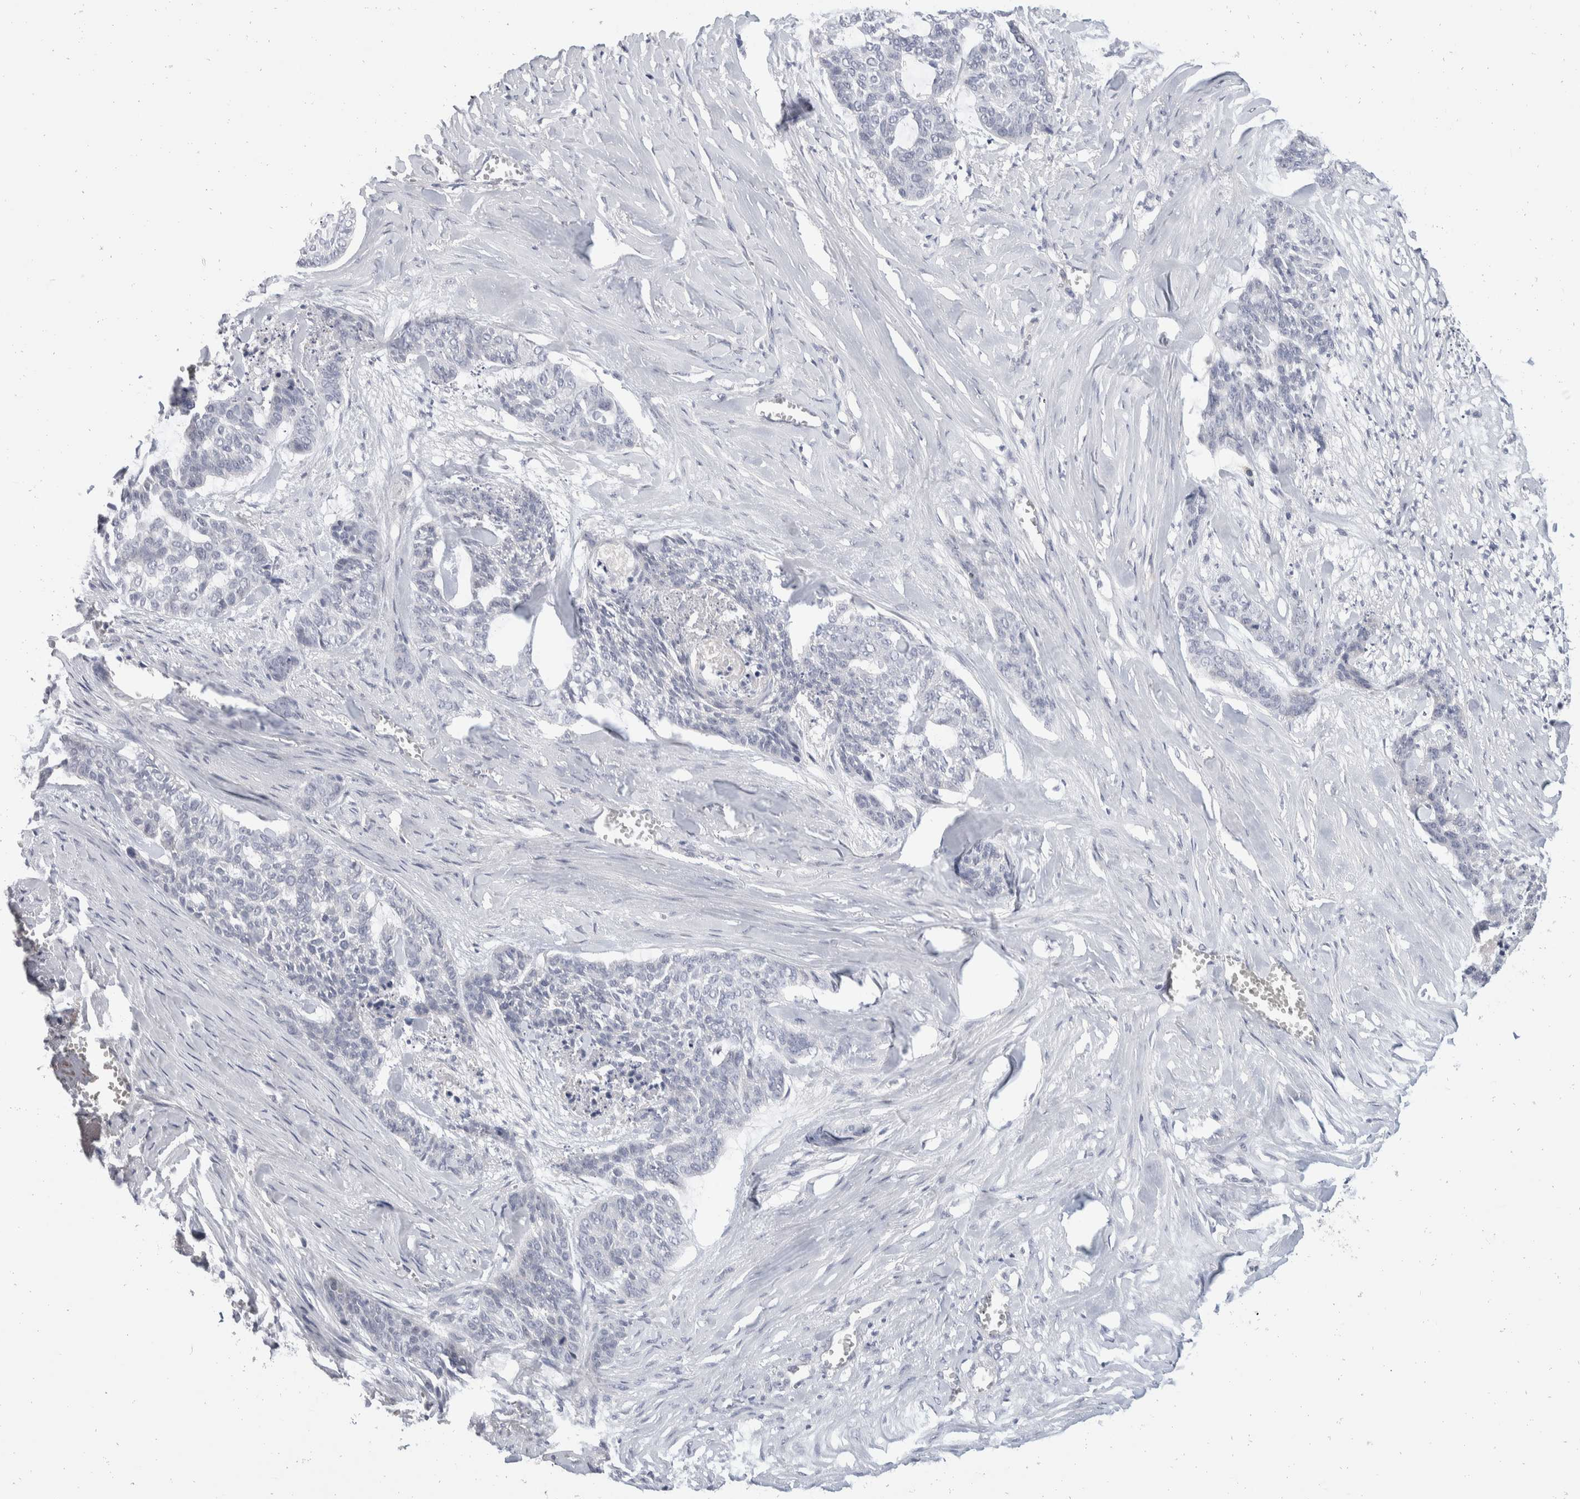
{"staining": {"intensity": "negative", "quantity": "none", "location": "none"}, "tissue": "skin cancer", "cell_type": "Tumor cells", "image_type": "cancer", "snomed": [{"axis": "morphology", "description": "Basal cell carcinoma"}, {"axis": "topography", "description": "Skin"}], "caption": "Immunohistochemistry micrograph of skin cancer stained for a protein (brown), which exhibits no positivity in tumor cells.", "gene": "CATSPERD", "patient": {"sex": "female", "age": 64}}